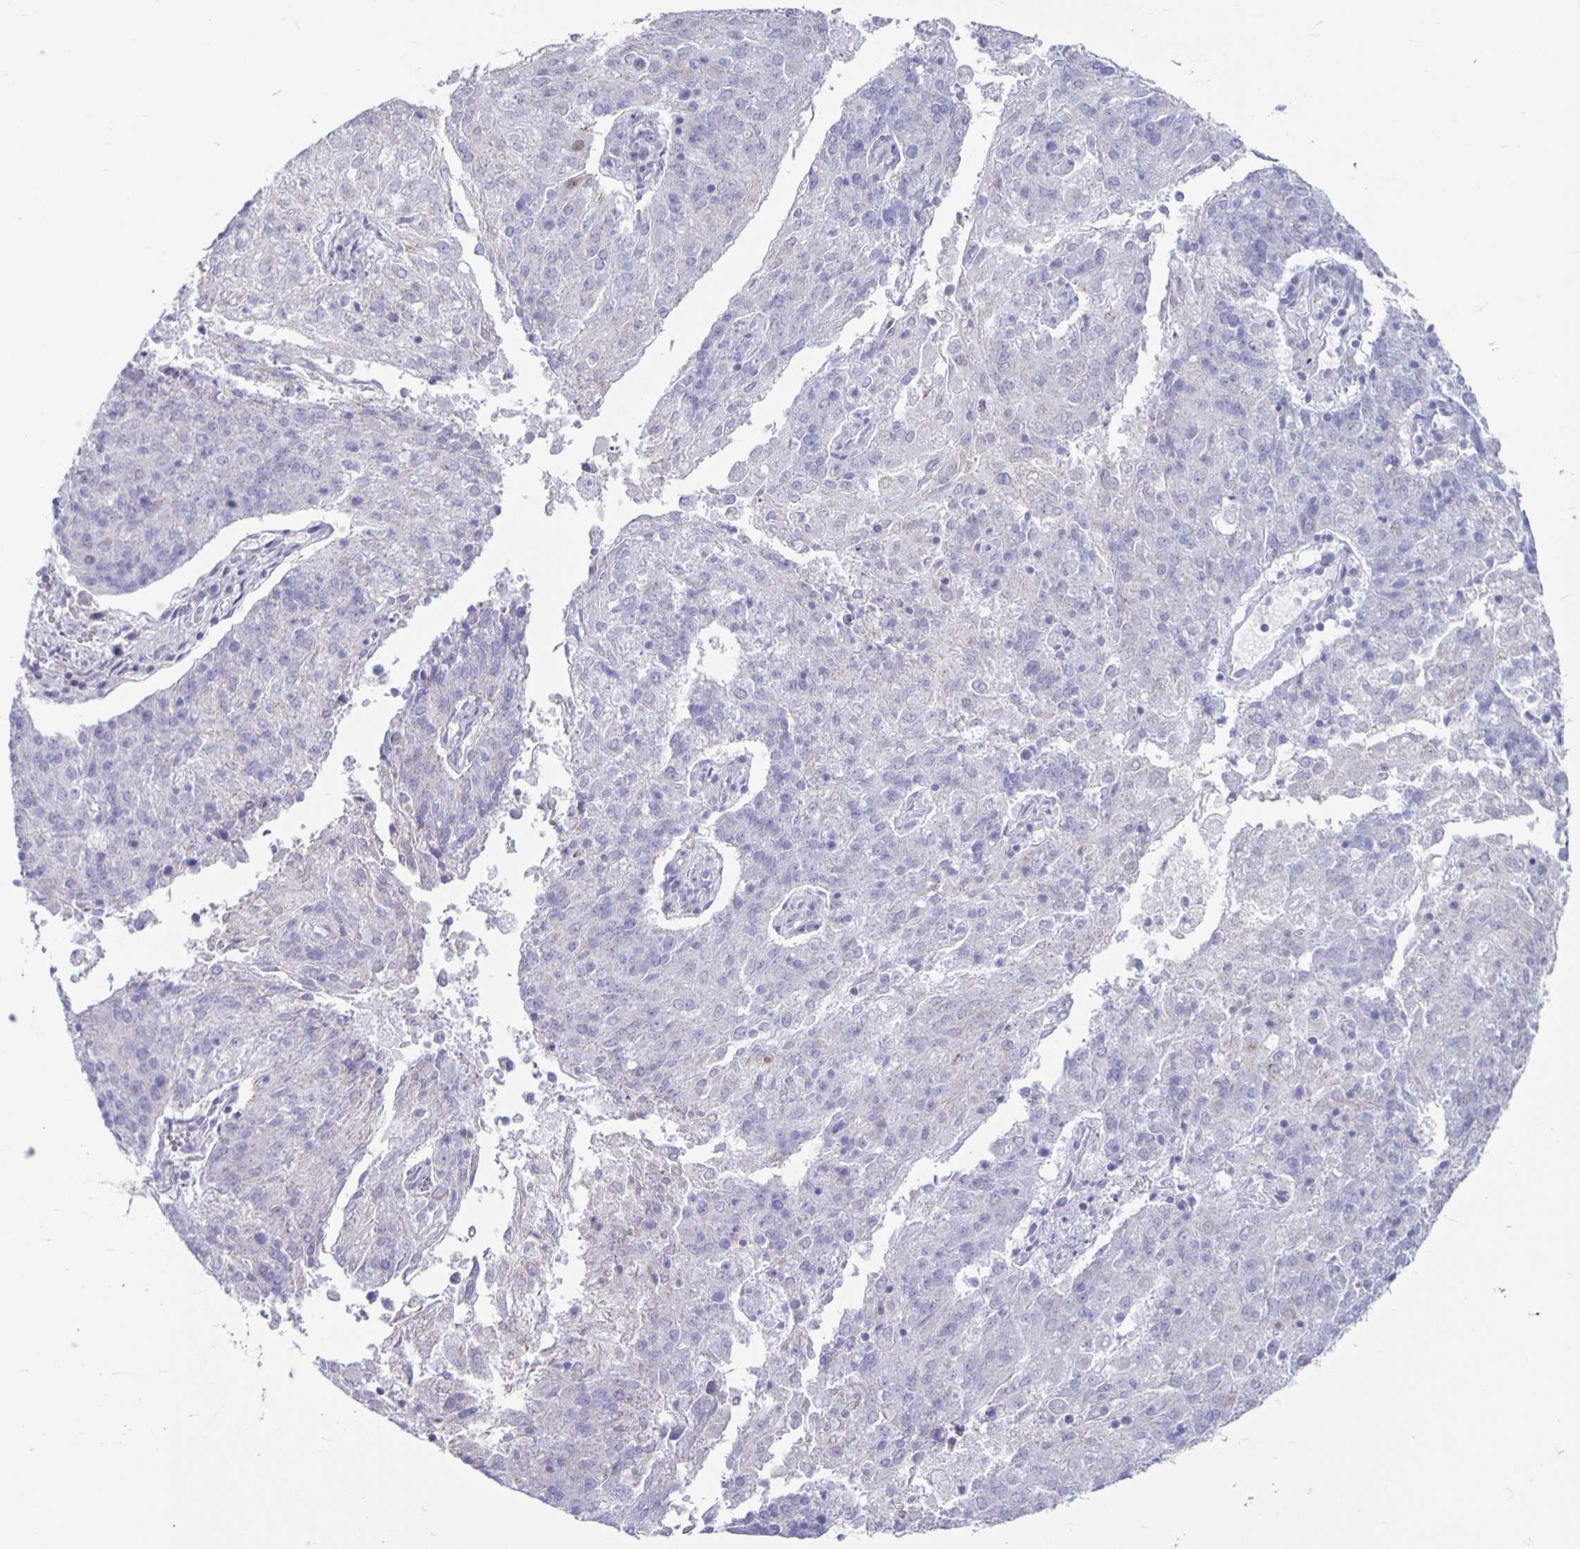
{"staining": {"intensity": "weak", "quantity": "<25%", "location": "nuclear"}, "tissue": "endometrial cancer", "cell_type": "Tumor cells", "image_type": "cancer", "snomed": [{"axis": "morphology", "description": "Adenocarcinoma, NOS"}, {"axis": "topography", "description": "Endometrium"}], "caption": "IHC image of human endometrial adenocarcinoma stained for a protein (brown), which demonstrates no expression in tumor cells. The staining is performed using DAB (3,3'-diaminobenzidine) brown chromogen with nuclei counter-stained in using hematoxylin.", "gene": "CT45A5", "patient": {"sex": "female", "age": 82}}